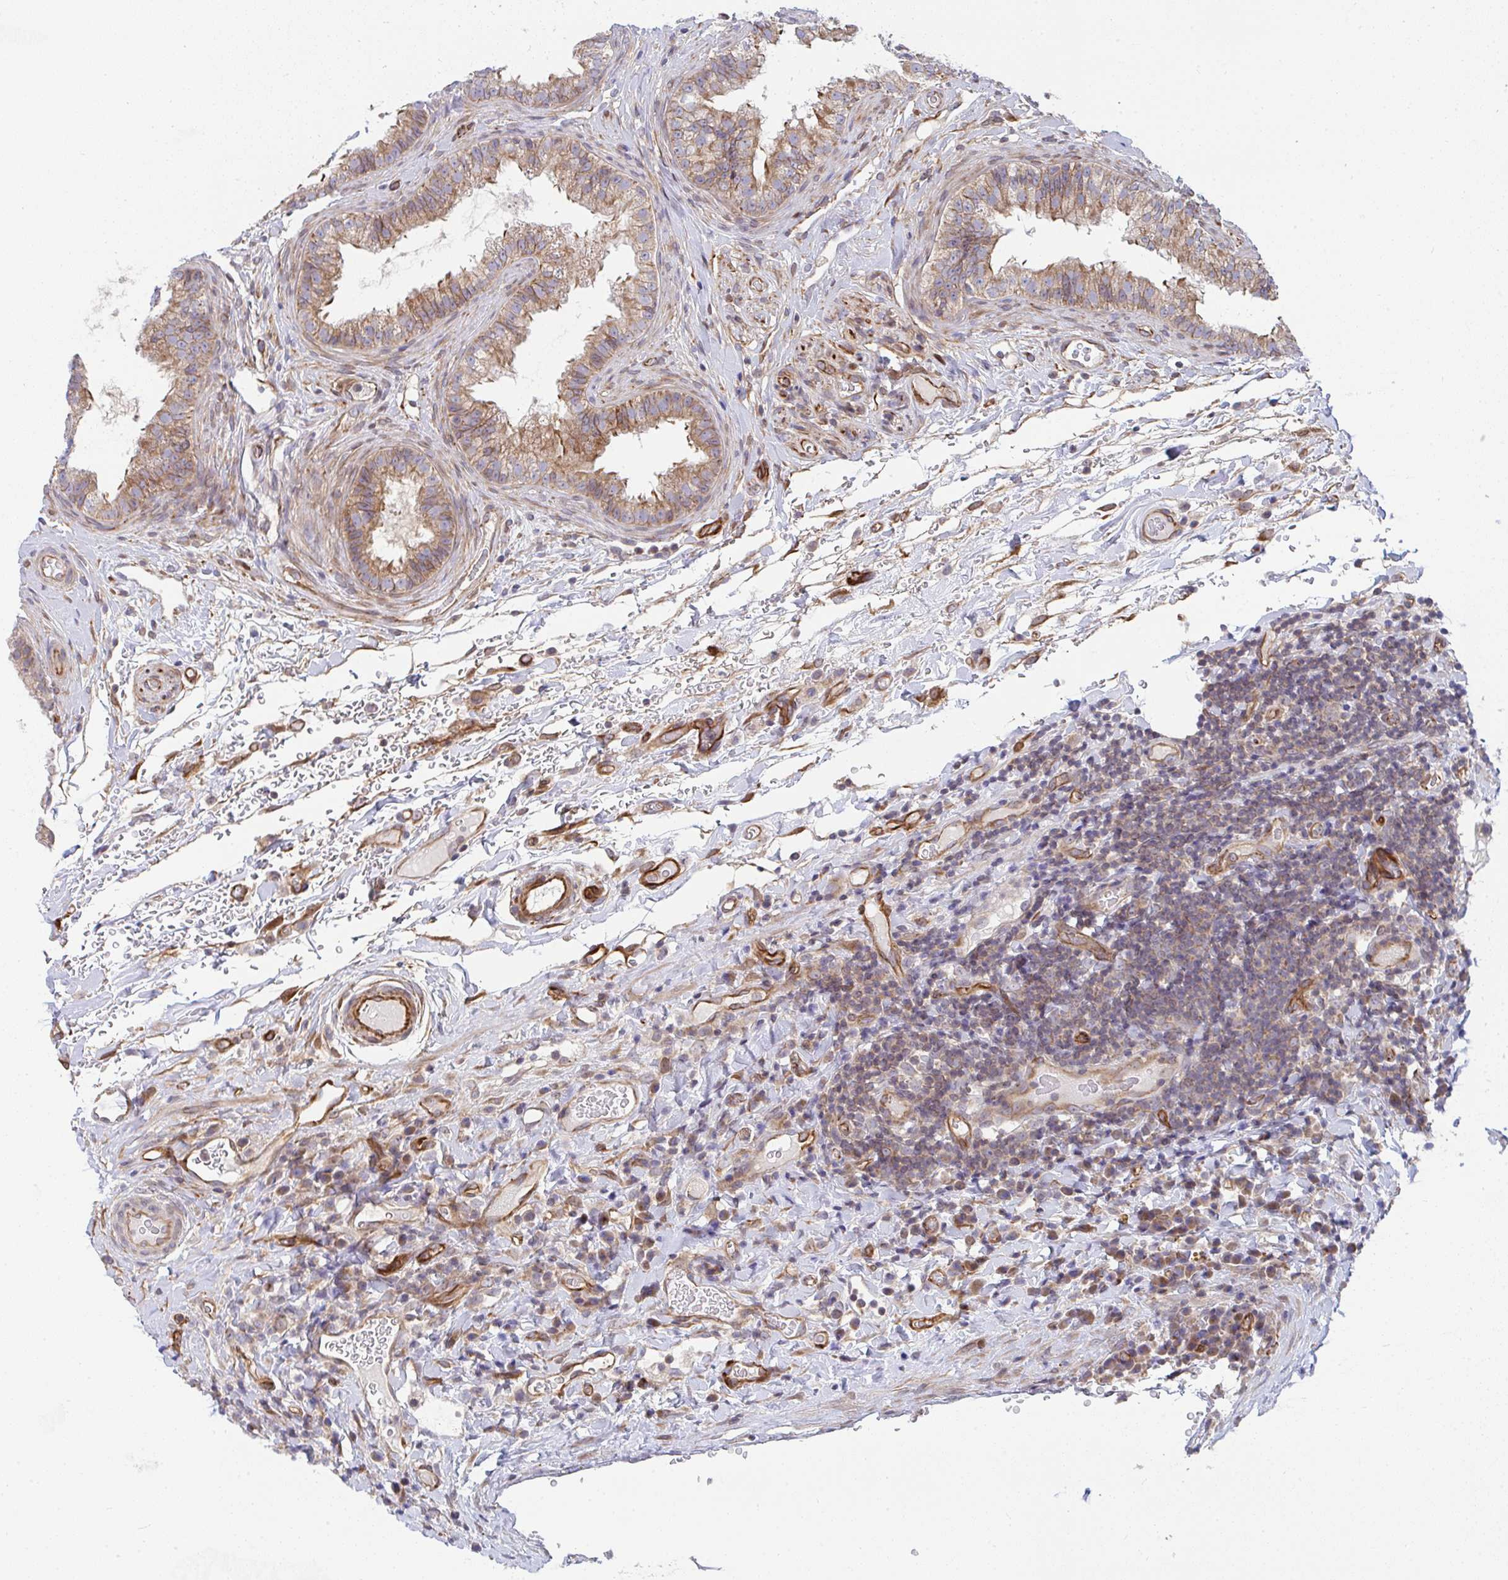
{"staining": {"intensity": "moderate", "quantity": ">75%", "location": "cytoplasmic/membranous"}, "tissue": "epididymis", "cell_type": "Glandular cells", "image_type": "normal", "snomed": [{"axis": "morphology", "description": "Normal tissue, NOS"}, {"axis": "topography", "description": "Epididymis"}], "caption": "An image of human epididymis stained for a protein shows moderate cytoplasmic/membranous brown staining in glandular cells. The staining was performed using DAB to visualize the protein expression in brown, while the nuclei were stained in blue with hematoxylin (Magnification: 20x).", "gene": "EIF1AD", "patient": {"sex": "male", "age": 23}}